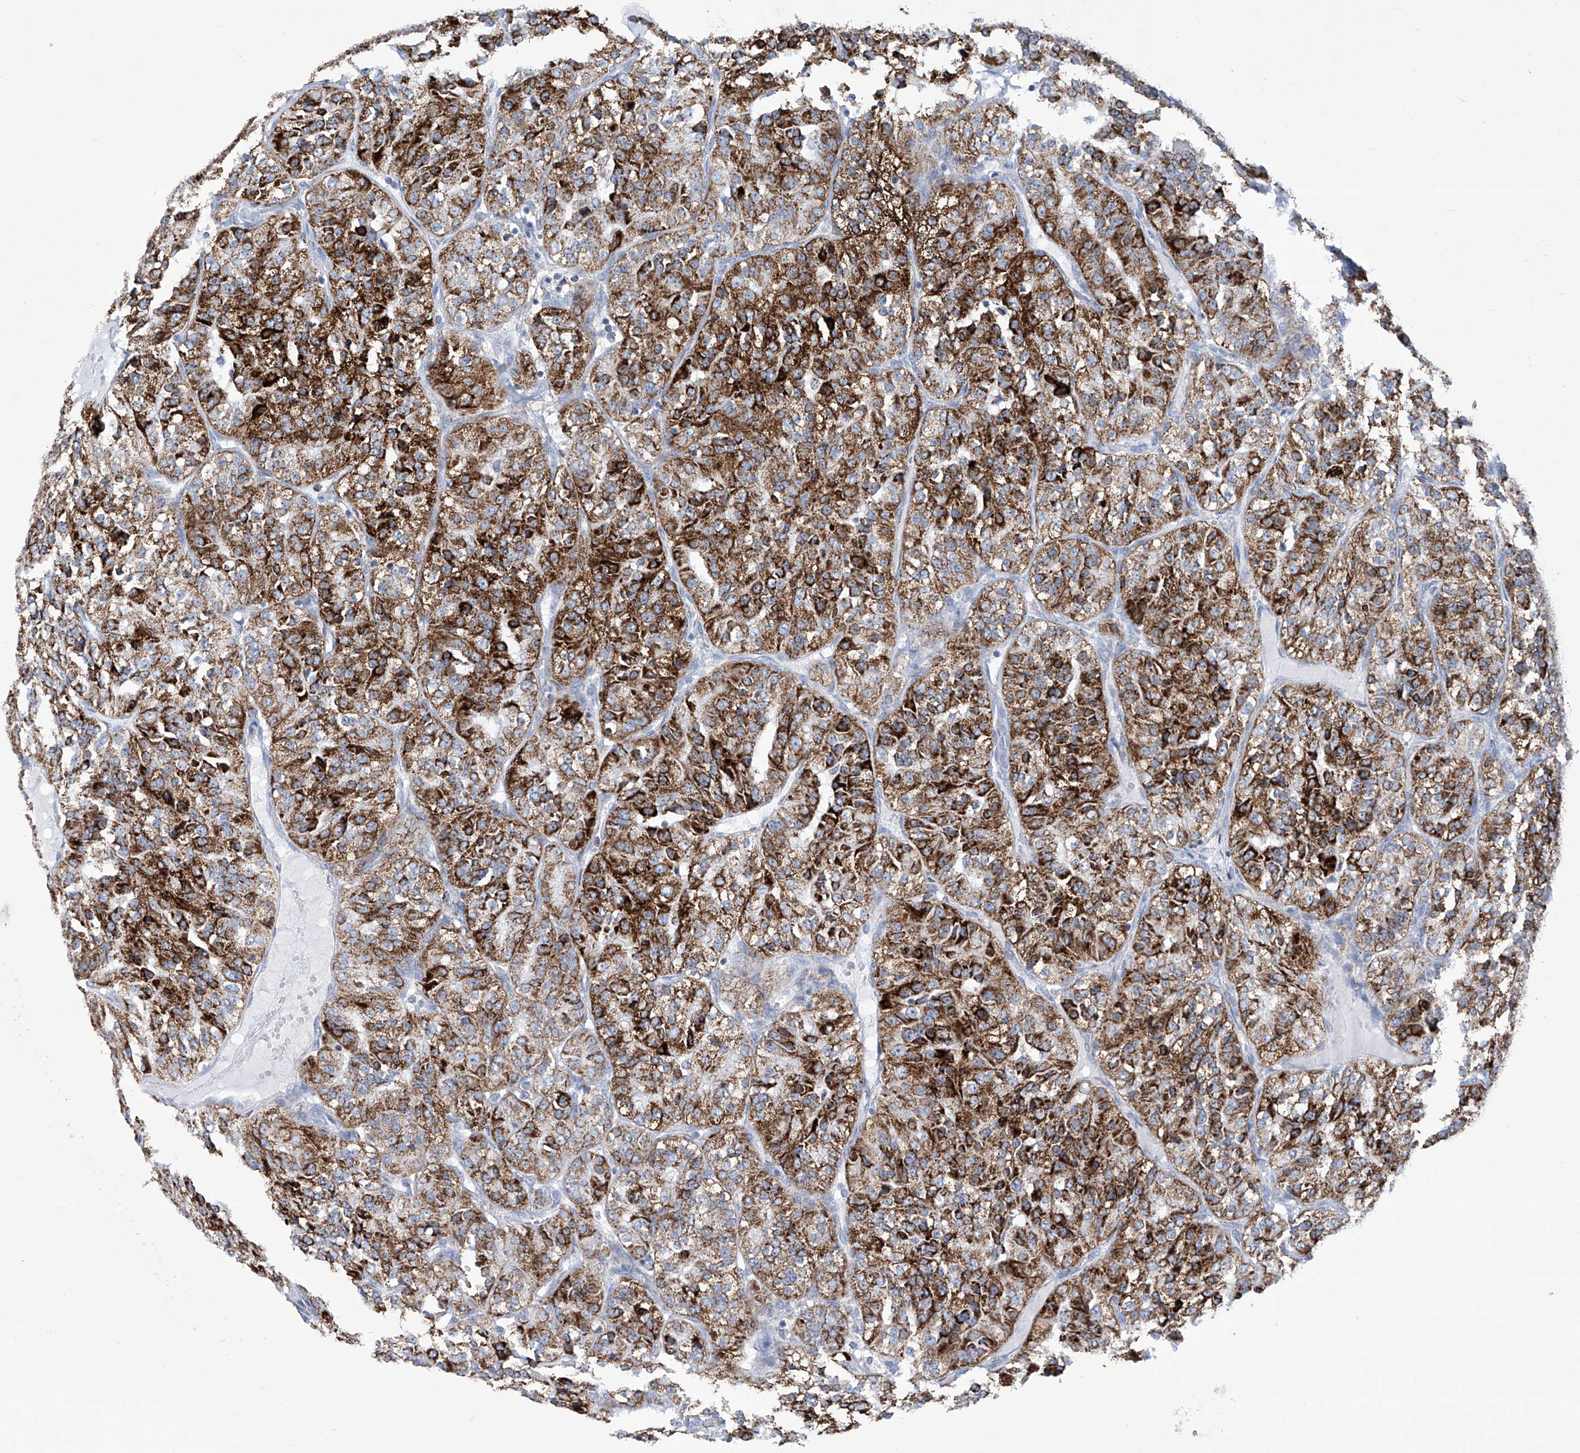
{"staining": {"intensity": "strong", "quantity": ">75%", "location": "cytoplasmic/membranous"}, "tissue": "renal cancer", "cell_type": "Tumor cells", "image_type": "cancer", "snomed": [{"axis": "morphology", "description": "Adenocarcinoma, NOS"}, {"axis": "topography", "description": "Kidney"}], "caption": "This is an image of IHC staining of renal cancer (adenocarcinoma), which shows strong positivity in the cytoplasmic/membranous of tumor cells.", "gene": "ALDH6A1", "patient": {"sex": "female", "age": 63}}